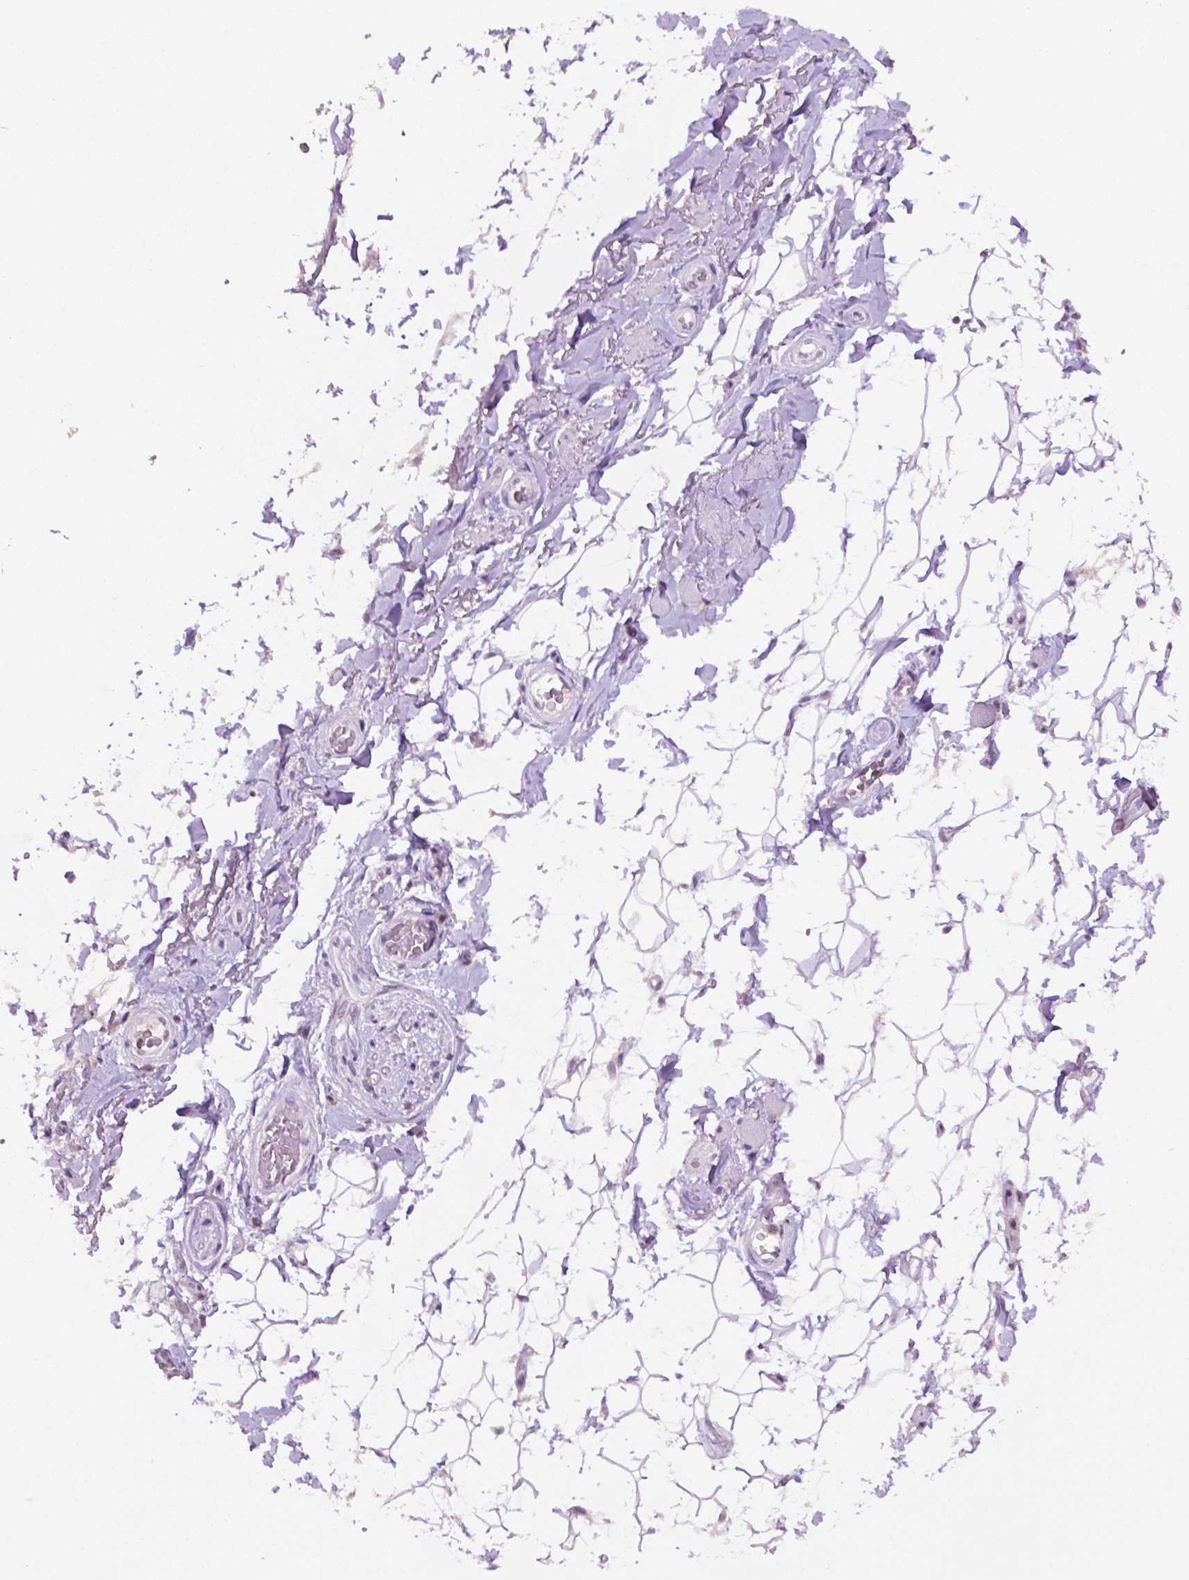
{"staining": {"intensity": "negative", "quantity": "none", "location": "none"}, "tissue": "adipose tissue", "cell_type": "Adipocytes", "image_type": "normal", "snomed": [{"axis": "morphology", "description": "Normal tissue, NOS"}, {"axis": "topography", "description": "Anal"}, {"axis": "topography", "description": "Peripheral nerve tissue"}], "caption": "Immunohistochemistry (IHC) image of benign adipose tissue: human adipose tissue stained with DAB (3,3'-diaminobenzidine) displays no significant protein positivity in adipocytes.", "gene": "PTPN6", "patient": {"sex": "male", "age": 53}}